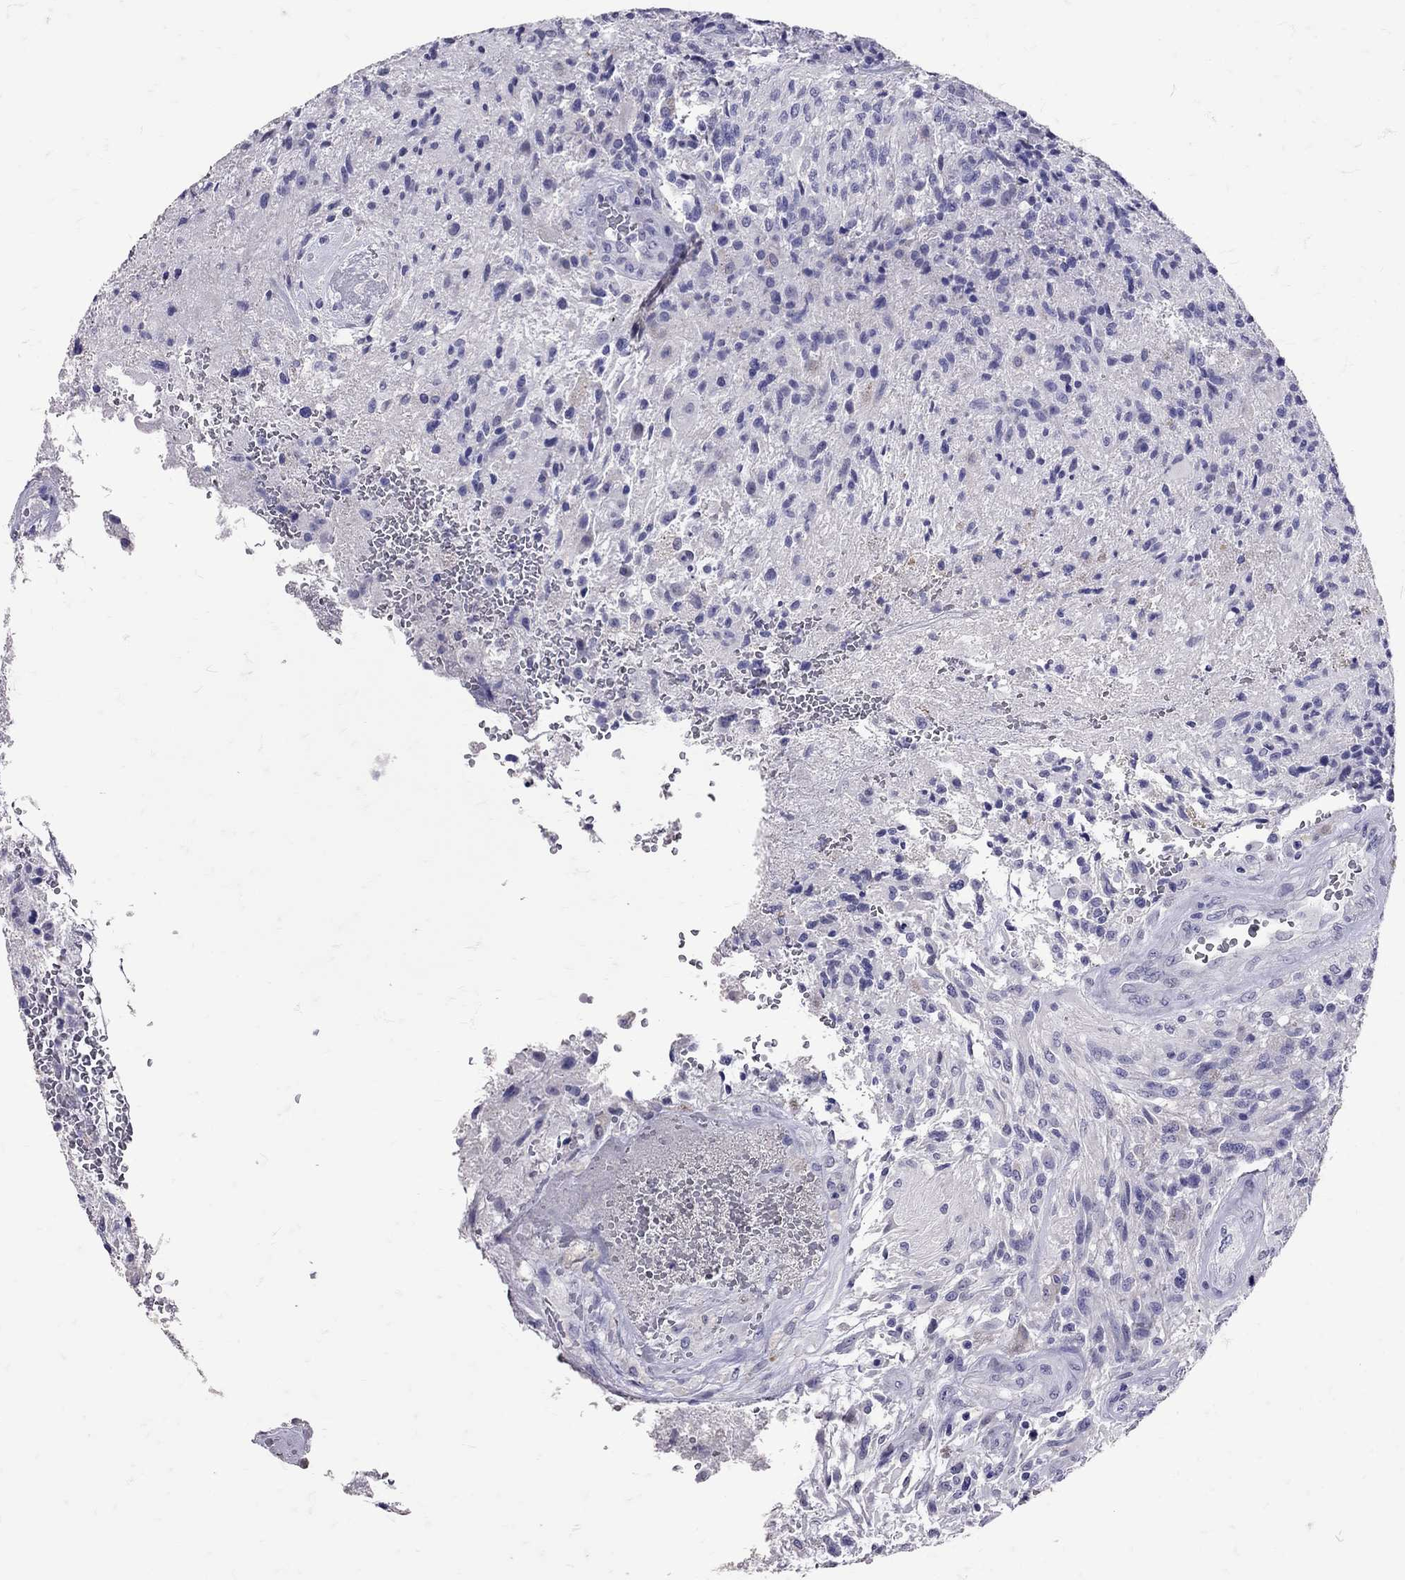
{"staining": {"intensity": "negative", "quantity": "none", "location": "none"}, "tissue": "glioma", "cell_type": "Tumor cells", "image_type": "cancer", "snomed": [{"axis": "morphology", "description": "Glioma, malignant, High grade"}, {"axis": "topography", "description": "Brain"}], "caption": "The histopathology image reveals no staining of tumor cells in malignant glioma (high-grade). (DAB IHC visualized using brightfield microscopy, high magnification).", "gene": "SST", "patient": {"sex": "male", "age": 56}}